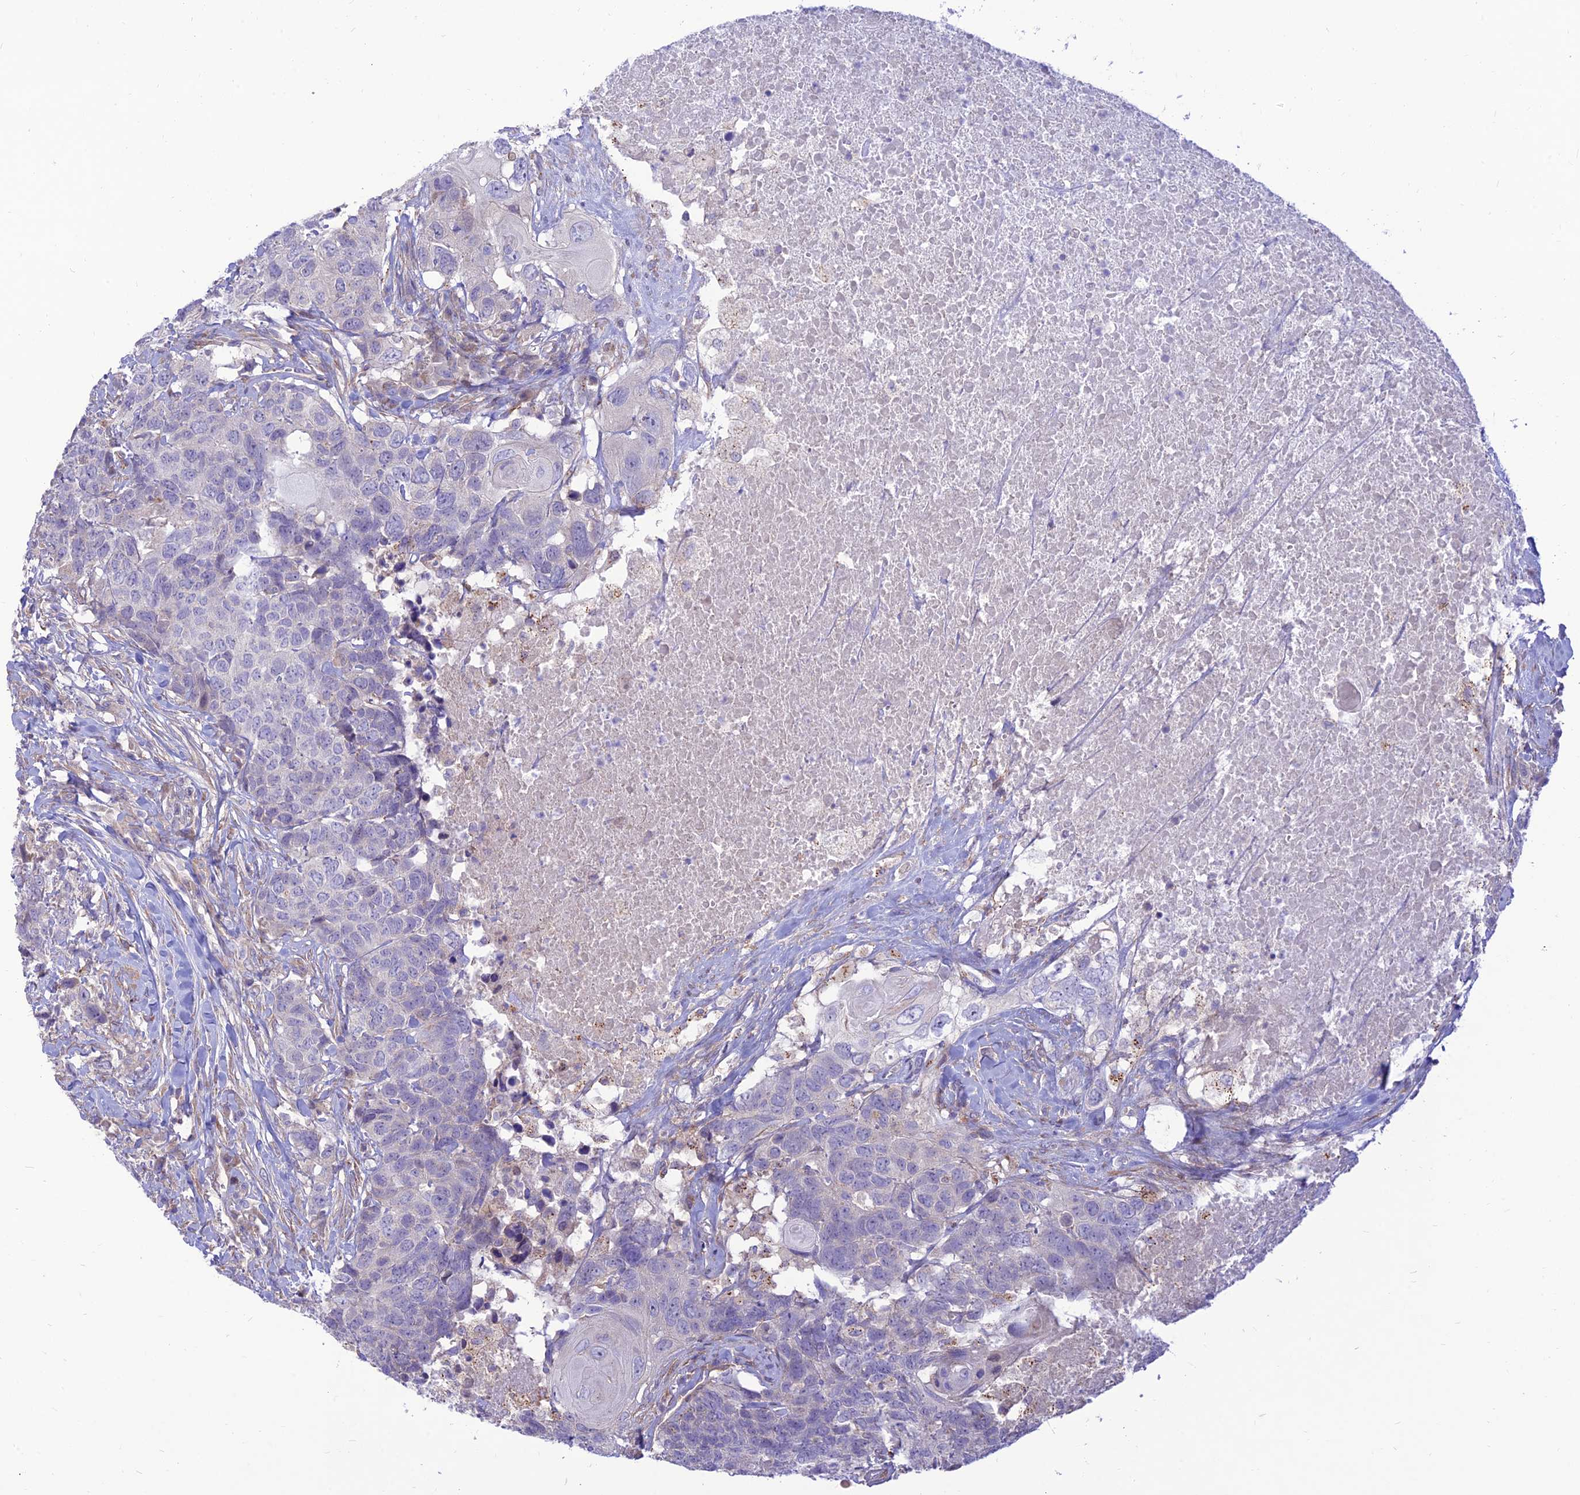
{"staining": {"intensity": "negative", "quantity": "none", "location": "none"}, "tissue": "head and neck cancer", "cell_type": "Tumor cells", "image_type": "cancer", "snomed": [{"axis": "morphology", "description": "Squamous cell carcinoma, NOS"}, {"axis": "topography", "description": "Head-Neck"}], "caption": "Immunohistochemical staining of squamous cell carcinoma (head and neck) exhibits no significant positivity in tumor cells.", "gene": "KCNAB1", "patient": {"sex": "male", "age": 66}}